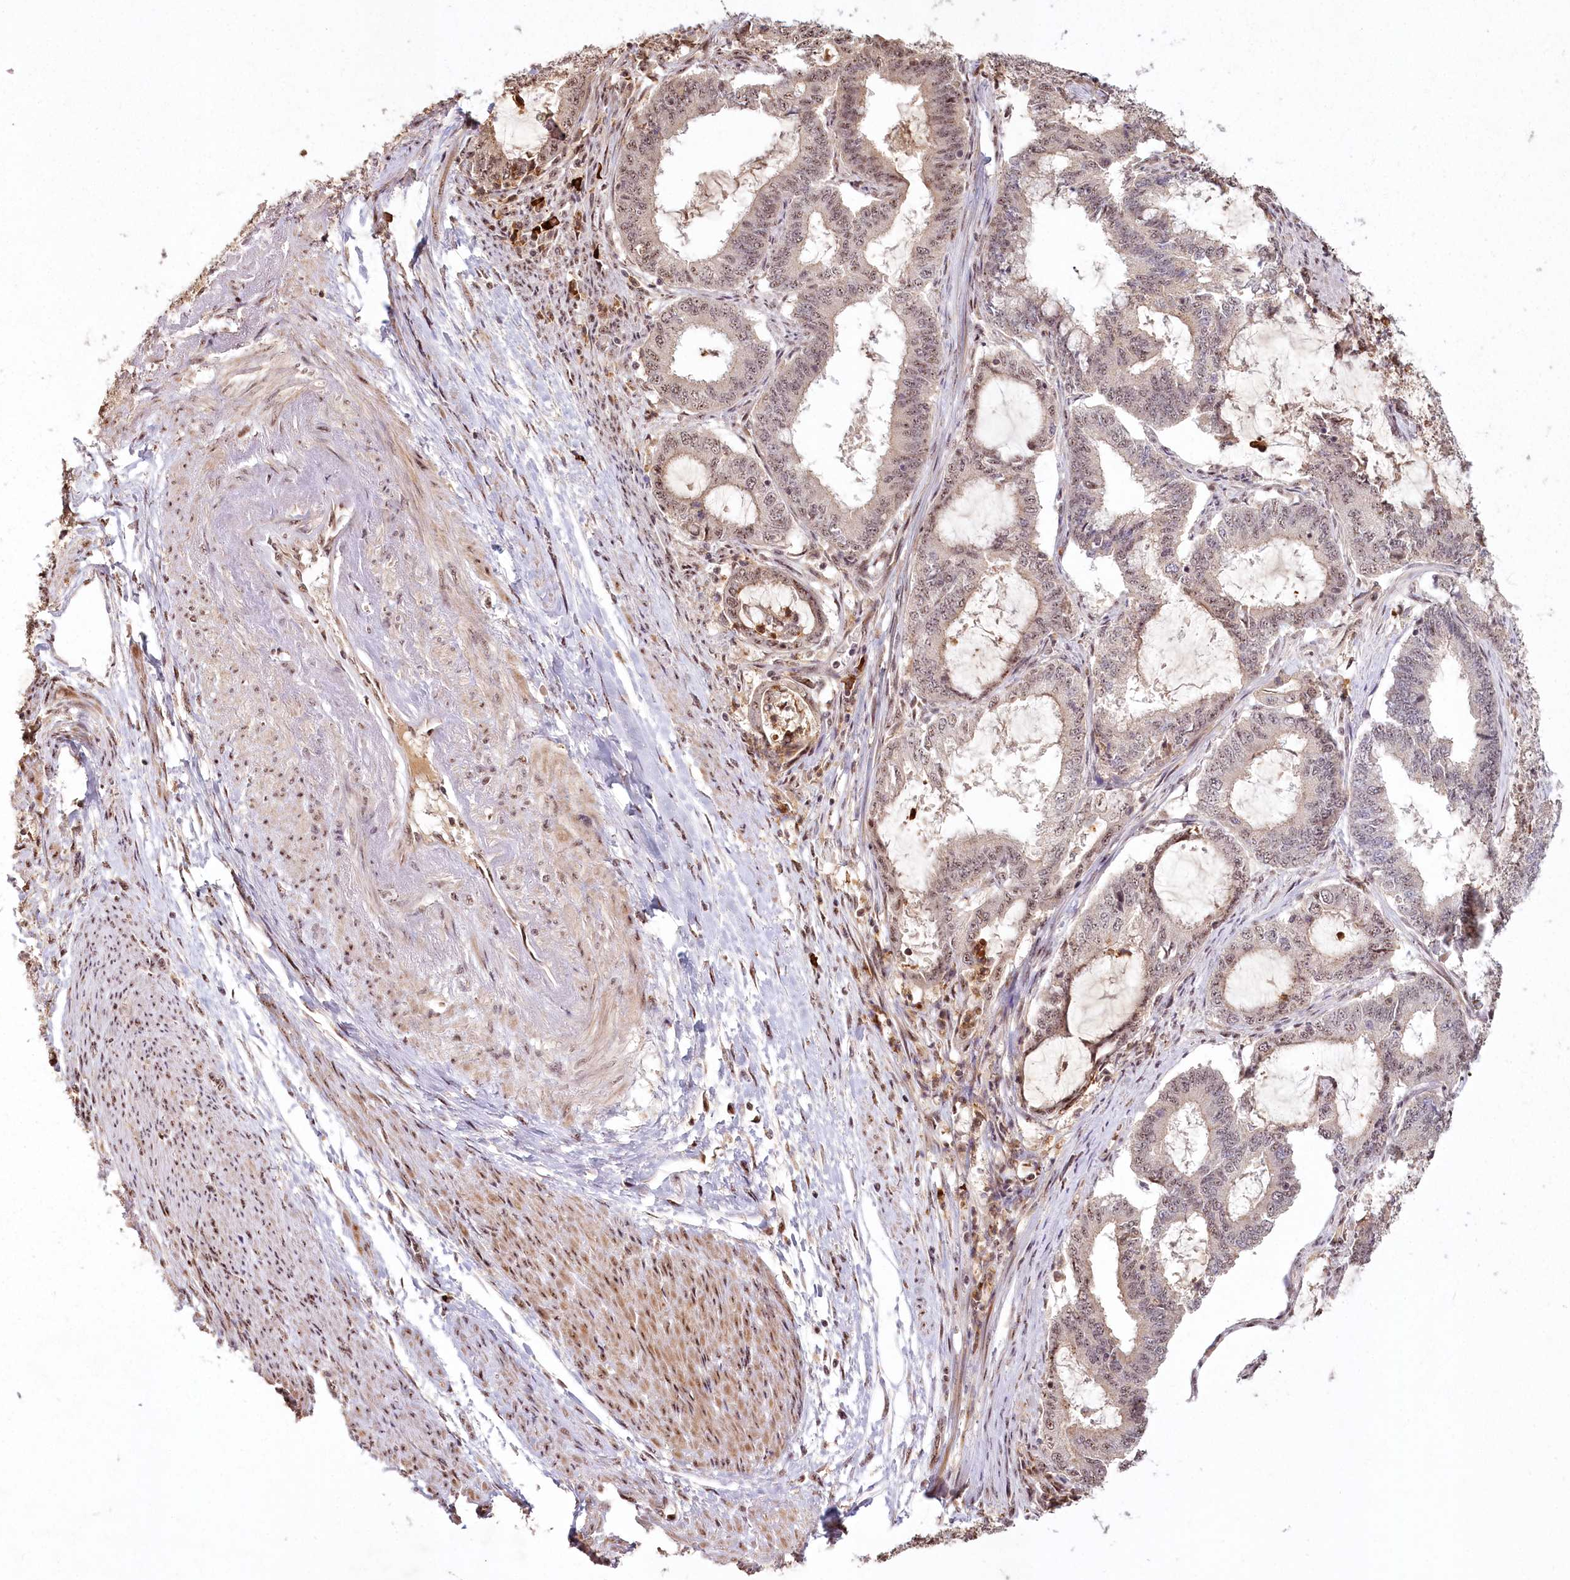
{"staining": {"intensity": "weak", "quantity": ">75%", "location": "nuclear"}, "tissue": "endometrial cancer", "cell_type": "Tumor cells", "image_type": "cancer", "snomed": [{"axis": "morphology", "description": "Adenocarcinoma, NOS"}, {"axis": "topography", "description": "Endometrium"}], "caption": "Tumor cells demonstrate weak nuclear expression in approximately >75% of cells in endometrial cancer (adenocarcinoma). (DAB (3,3'-diaminobenzidine) IHC, brown staining for protein, blue staining for nuclei).", "gene": "PYROXD1", "patient": {"sex": "female", "age": 51}}